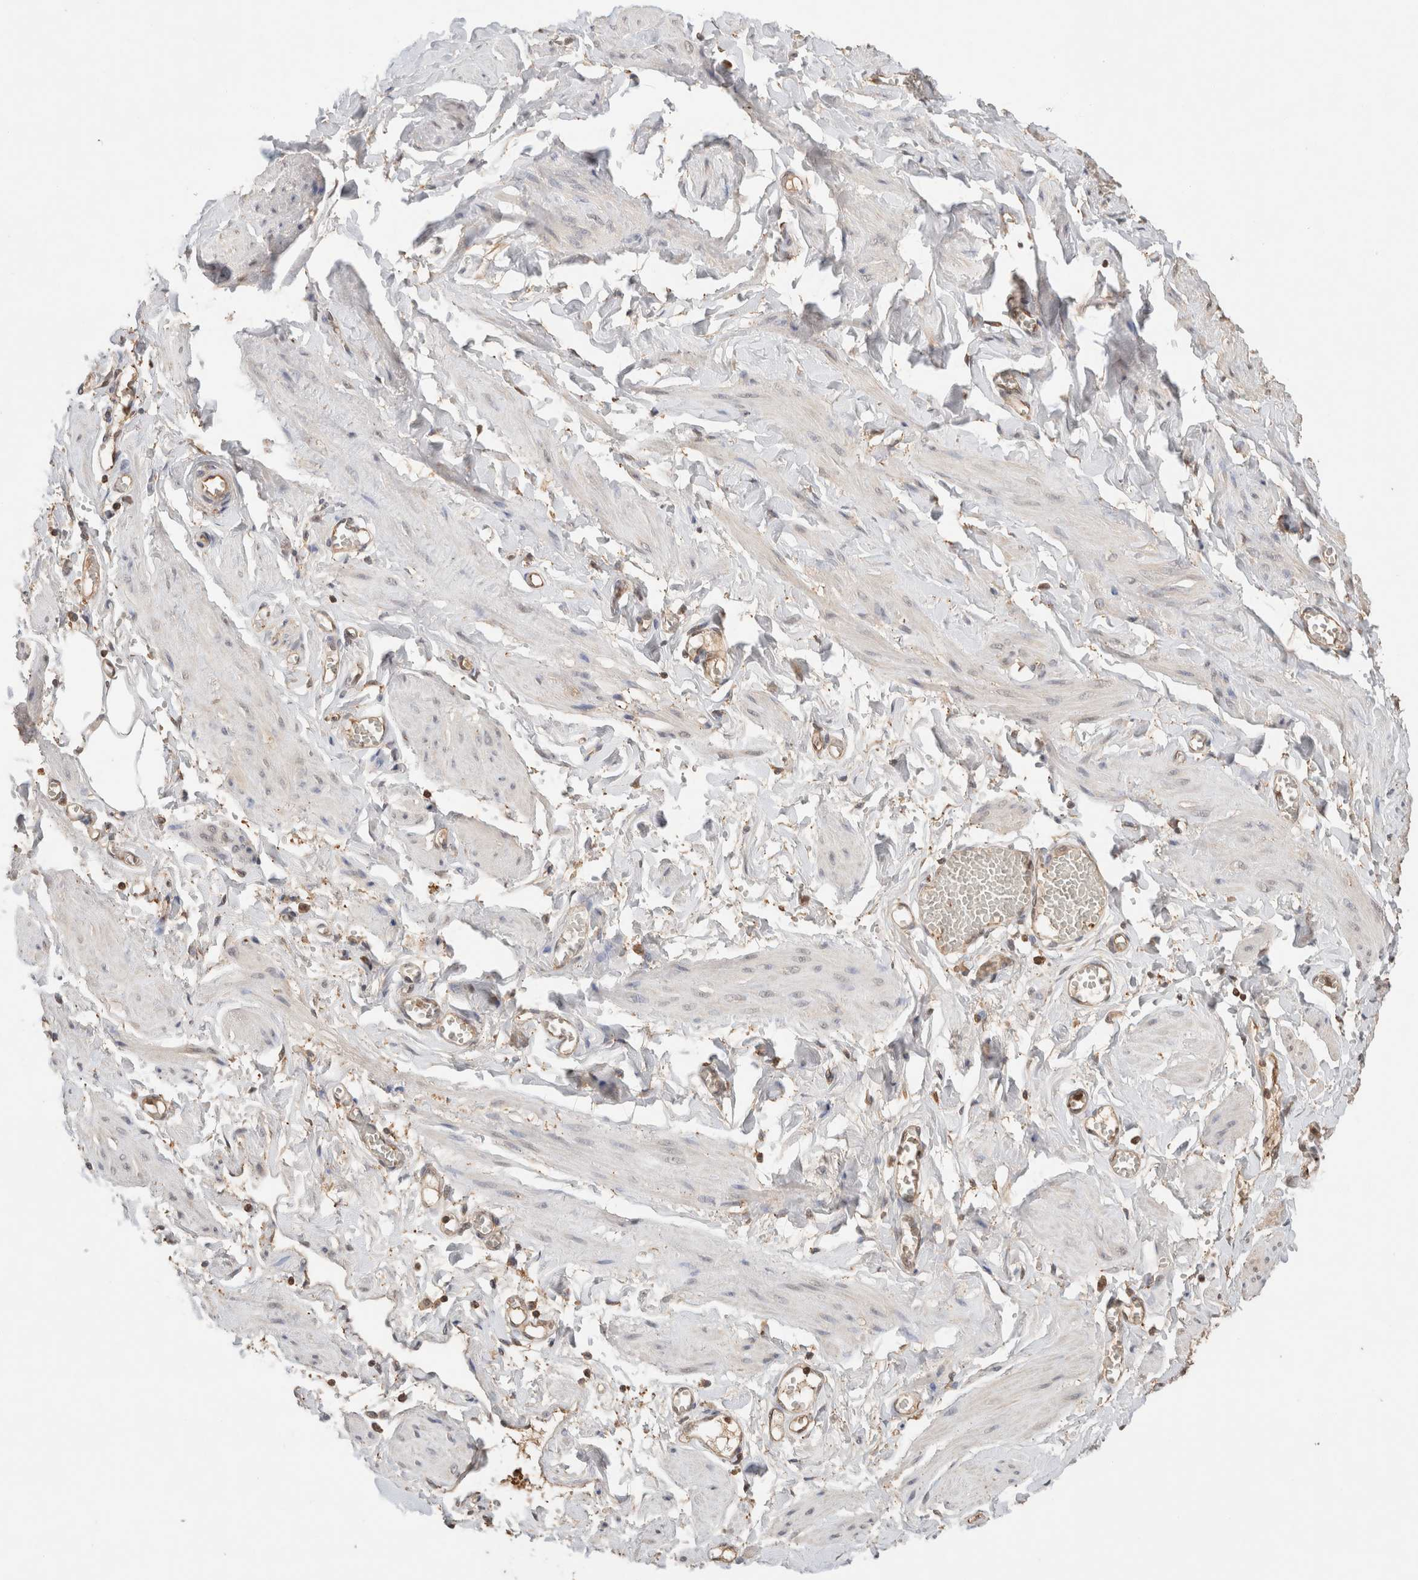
{"staining": {"intensity": "moderate", "quantity": ">75%", "location": "cytoplasmic/membranous"}, "tissue": "adipose tissue", "cell_type": "Adipocytes", "image_type": "normal", "snomed": [{"axis": "morphology", "description": "Normal tissue, NOS"}, {"axis": "topography", "description": "Vascular tissue"}, {"axis": "topography", "description": "Fallopian tube"}, {"axis": "topography", "description": "Ovary"}], "caption": "Adipocytes demonstrate medium levels of moderate cytoplasmic/membranous positivity in about >75% of cells in normal adipose tissue.", "gene": "YWHAH", "patient": {"sex": "female", "age": 67}}